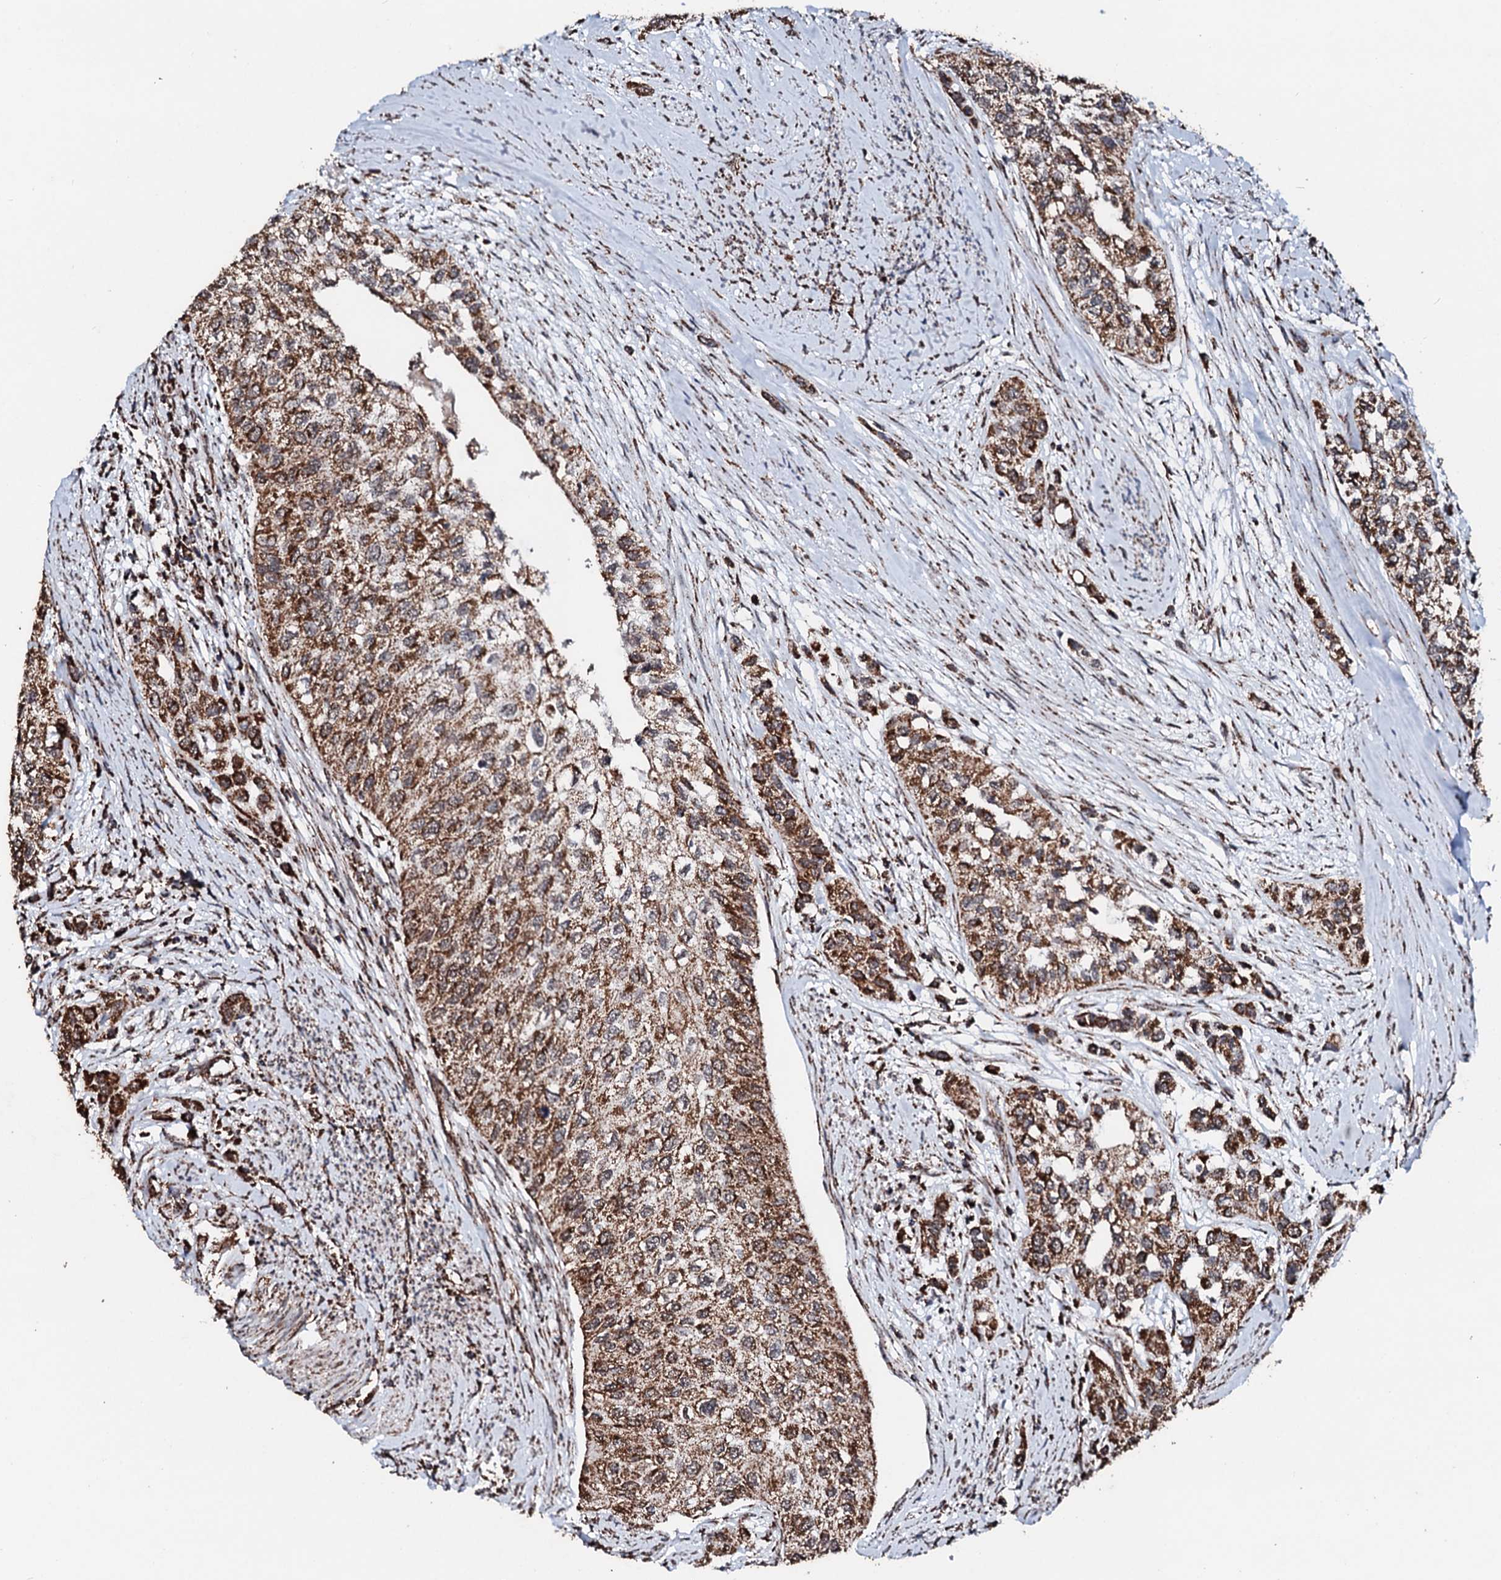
{"staining": {"intensity": "strong", "quantity": ">75%", "location": "cytoplasmic/membranous"}, "tissue": "urothelial cancer", "cell_type": "Tumor cells", "image_type": "cancer", "snomed": [{"axis": "morphology", "description": "Normal tissue, NOS"}, {"axis": "morphology", "description": "Urothelial carcinoma, High grade"}, {"axis": "topography", "description": "Vascular tissue"}, {"axis": "topography", "description": "Urinary bladder"}], "caption": "High-grade urothelial carcinoma tissue shows strong cytoplasmic/membranous staining in approximately >75% of tumor cells, visualized by immunohistochemistry.", "gene": "SECISBP2L", "patient": {"sex": "female", "age": 56}}